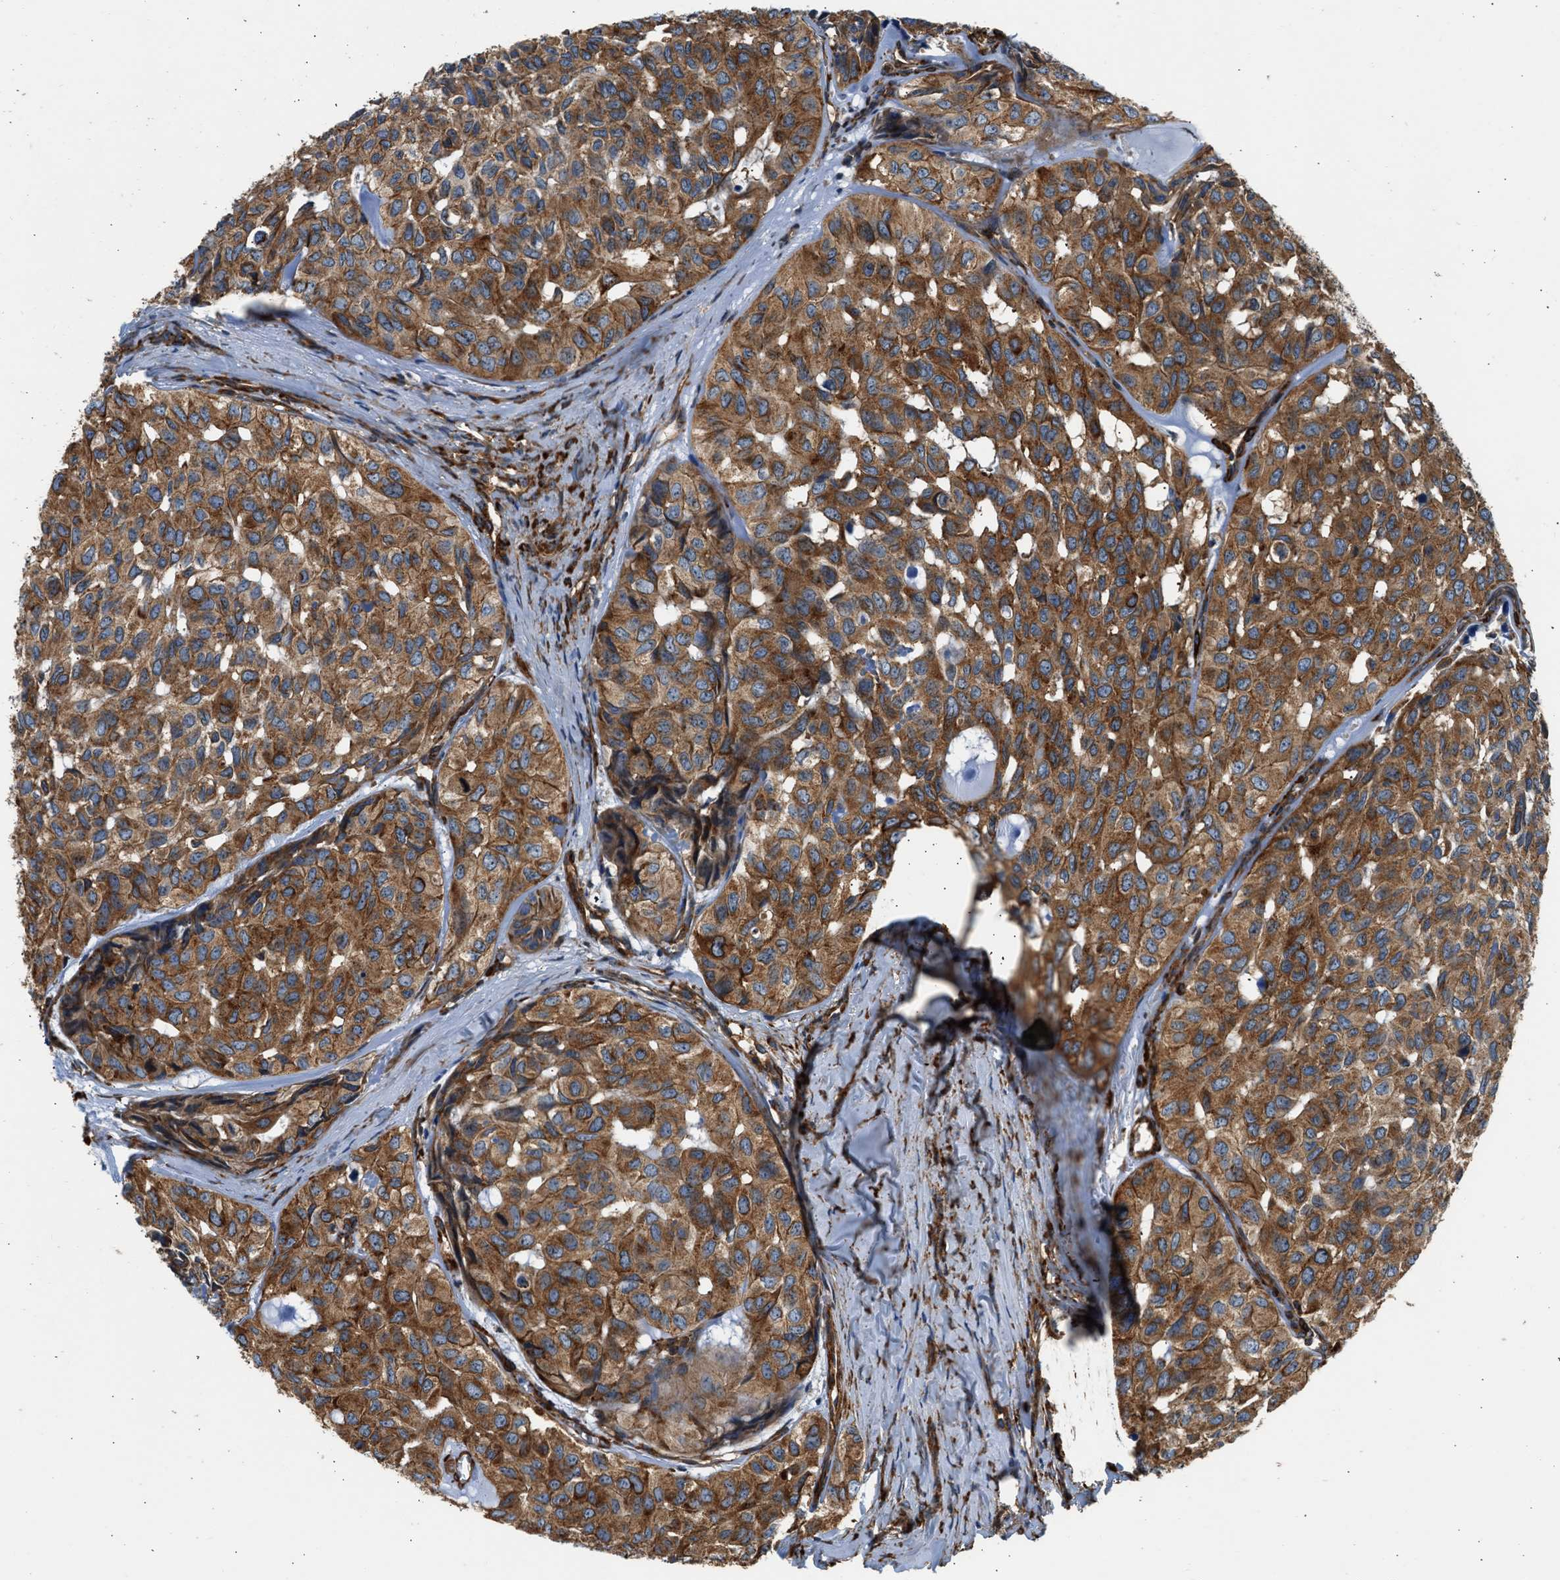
{"staining": {"intensity": "strong", "quantity": ">75%", "location": "cytoplasmic/membranous"}, "tissue": "head and neck cancer", "cell_type": "Tumor cells", "image_type": "cancer", "snomed": [{"axis": "morphology", "description": "Adenocarcinoma, NOS"}, {"axis": "topography", "description": "Salivary gland, NOS"}, {"axis": "topography", "description": "Head-Neck"}], "caption": "IHC micrograph of human head and neck cancer stained for a protein (brown), which reveals high levels of strong cytoplasmic/membranous positivity in approximately >75% of tumor cells.", "gene": "SEPTIN2", "patient": {"sex": "female", "age": 76}}